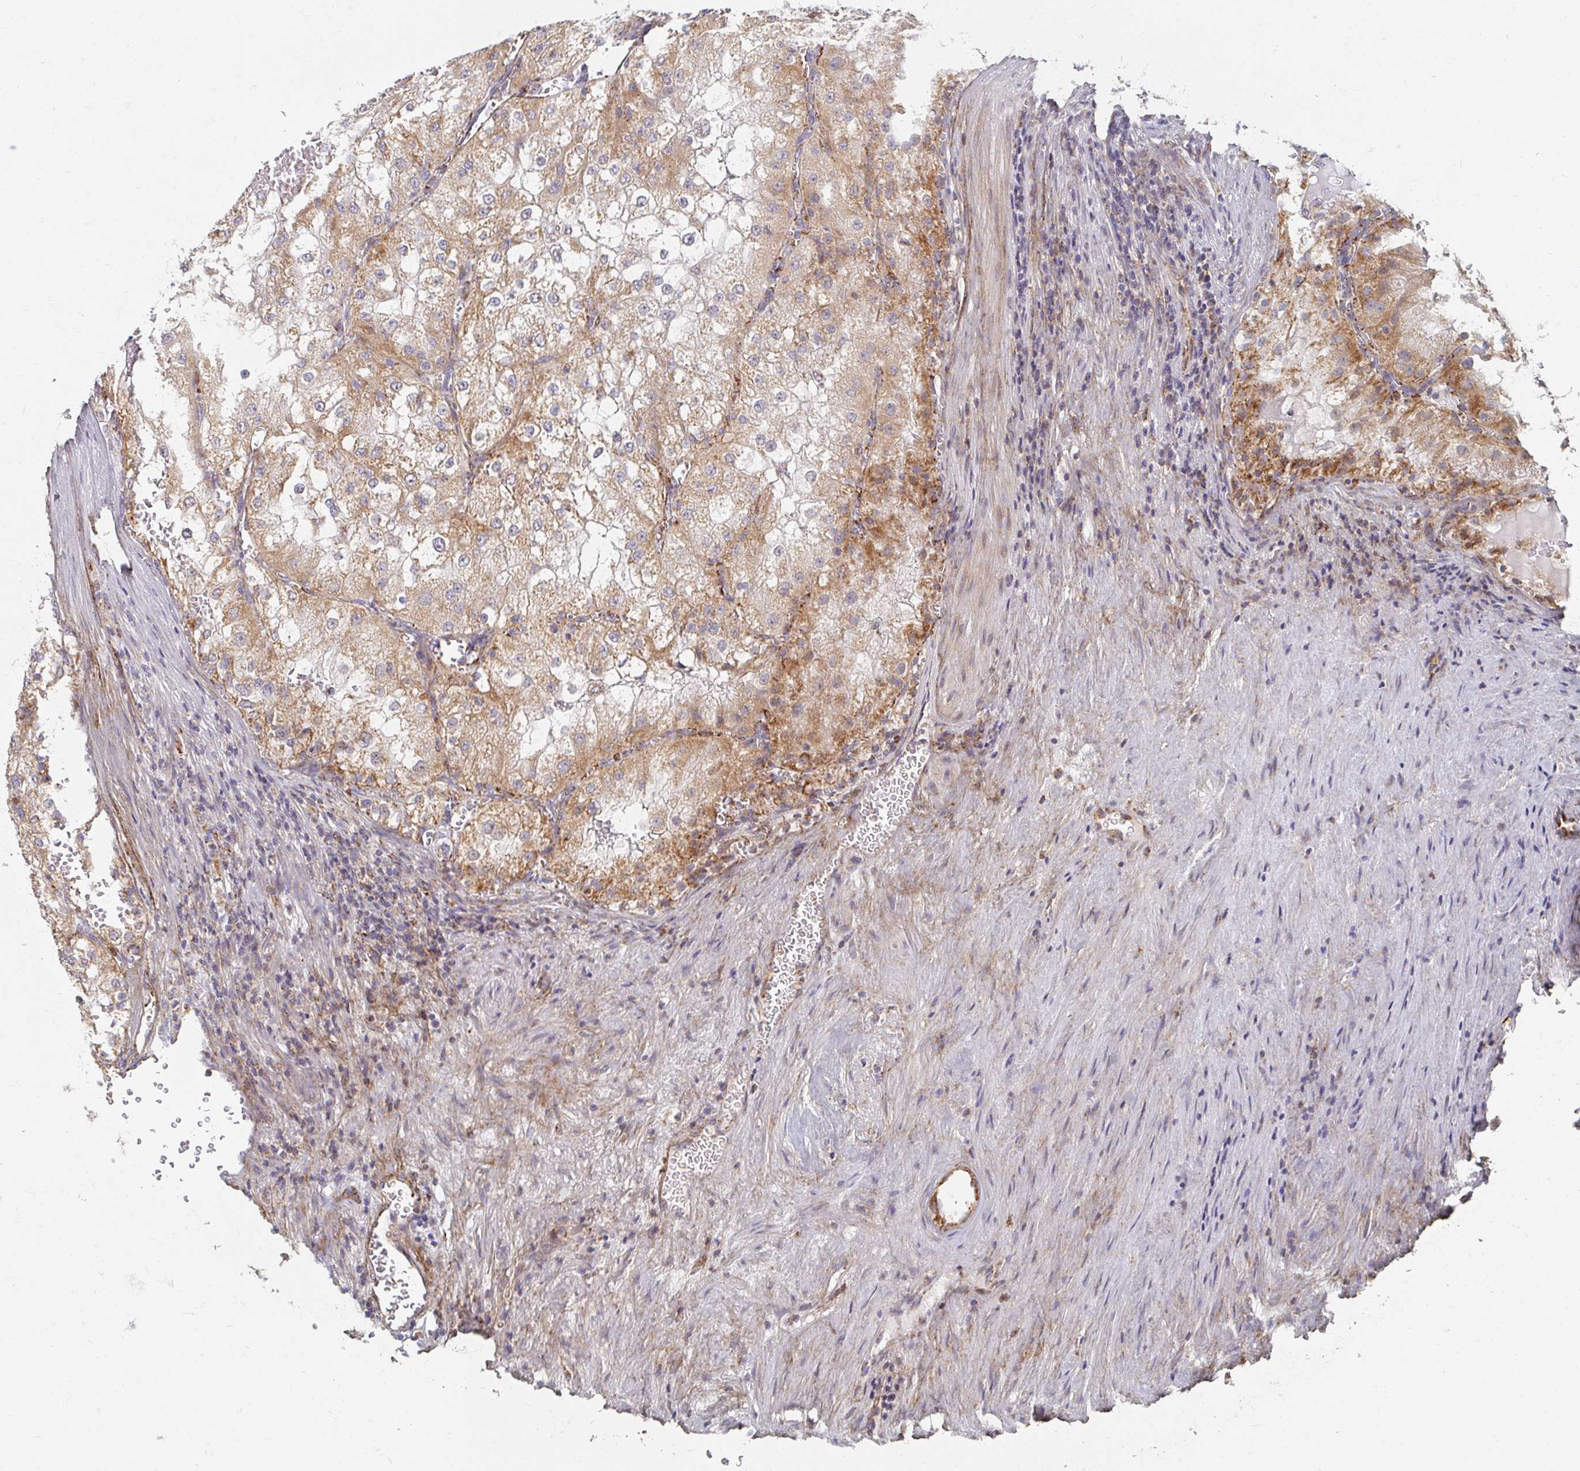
{"staining": {"intensity": "moderate", "quantity": ">75%", "location": "cytoplasmic/membranous"}, "tissue": "renal cancer", "cell_type": "Tumor cells", "image_type": "cancer", "snomed": [{"axis": "morphology", "description": "Adenocarcinoma, NOS"}, {"axis": "topography", "description": "Kidney"}], "caption": "High-magnification brightfield microscopy of adenocarcinoma (renal) stained with DAB (3,3'-diaminobenzidine) (brown) and counterstained with hematoxylin (blue). tumor cells exhibit moderate cytoplasmic/membranous positivity is present in about>75% of cells. (DAB IHC with brightfield microscopy, high magnification).", "gene": "MAVS", "patient": {"sex": "female", "age": 74}}